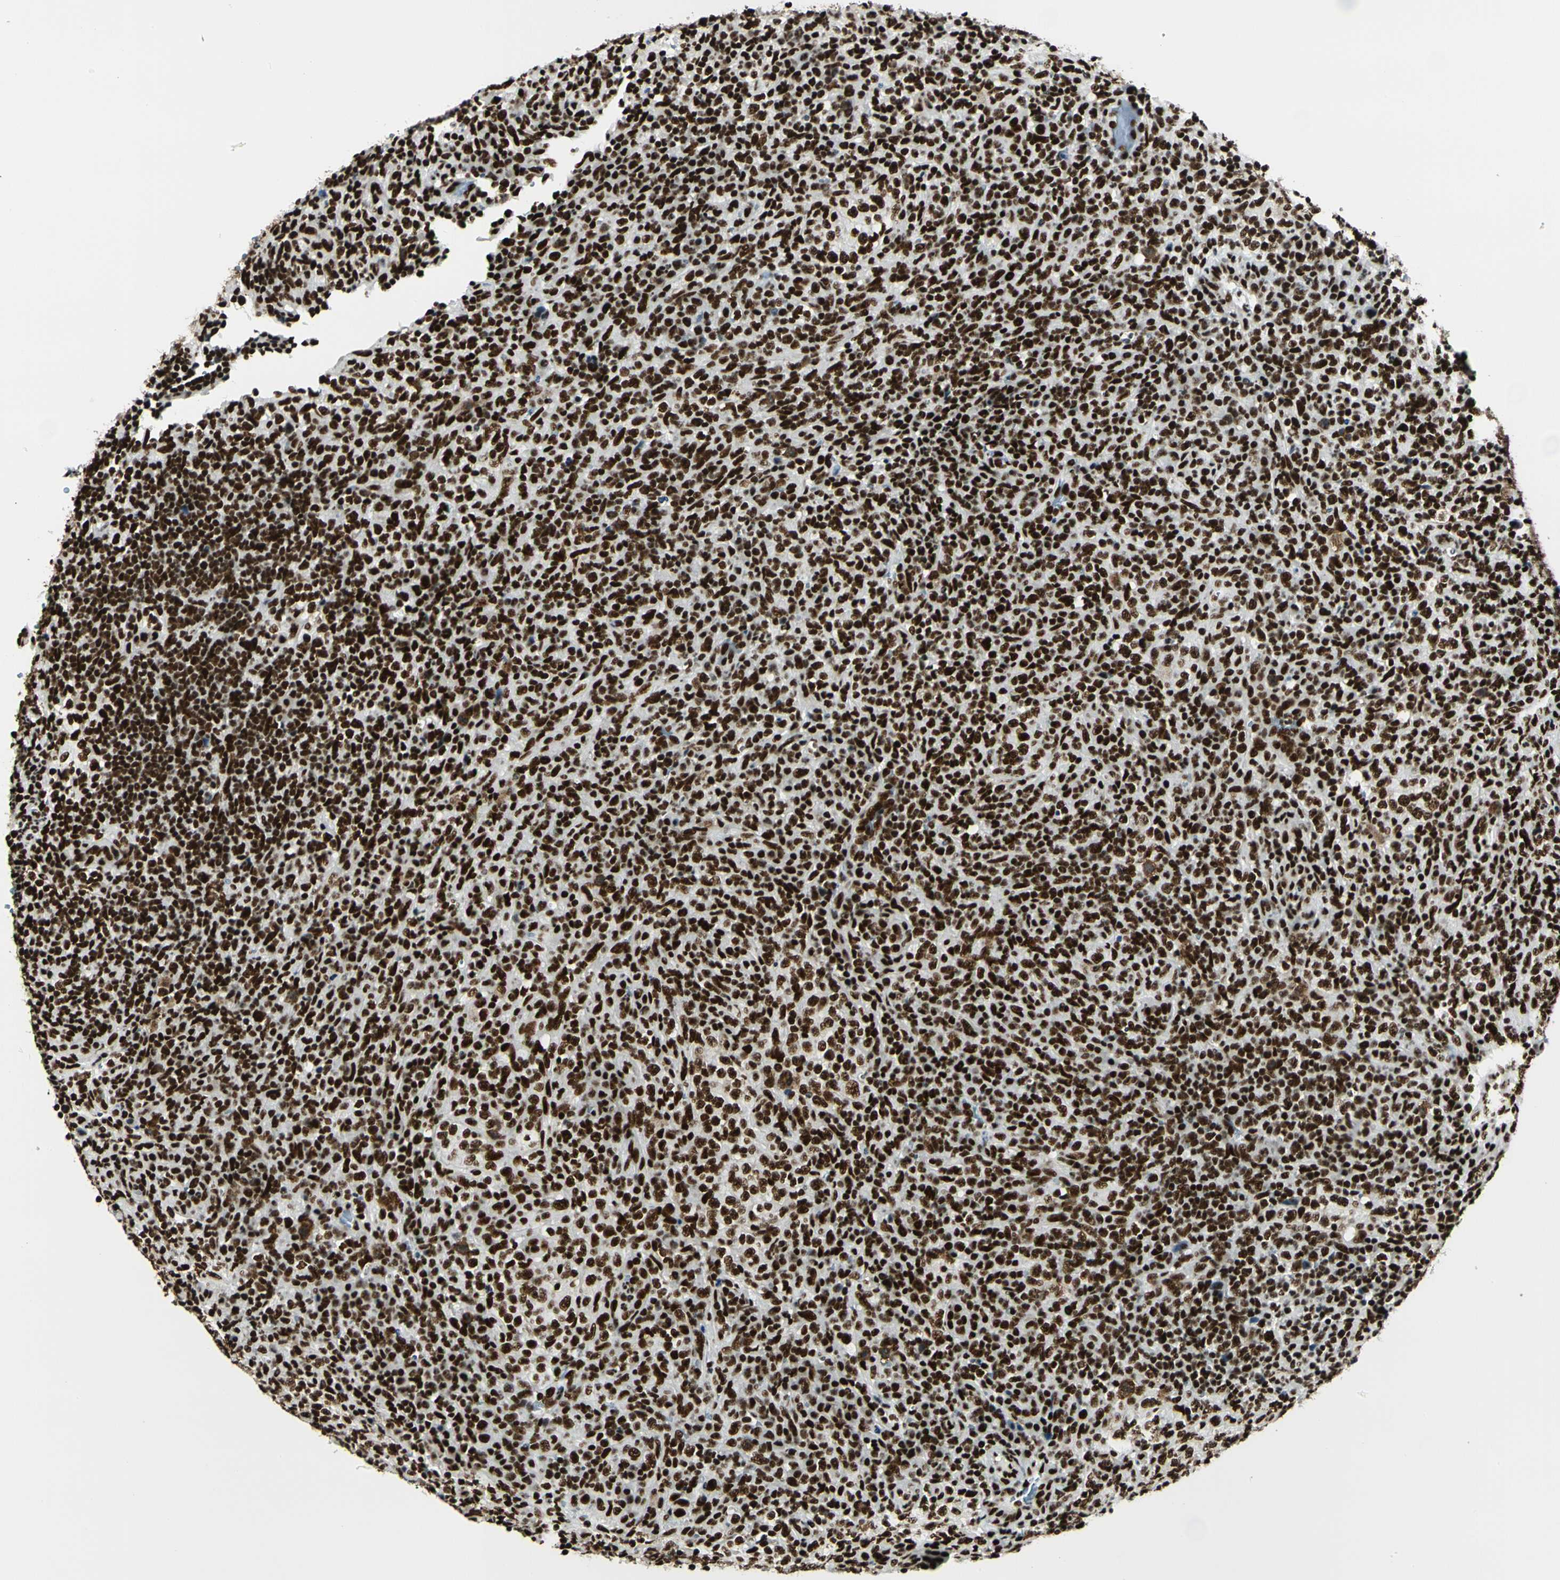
{"staining": {"intensity": "strong", "quantity": ">75%", "location": "nuclear"}, "tissue": "lymphoma", "cell_type": "Tumor cells", "image_type": "cancer", "snomed": [{"axis": "morphology", "description": "Malignant lymphoma, non-Hodgkin's type, High grade"}, {"axis": "topography", "description": "Lymph node"}], "caption": "Immunohistochemistry of human lymphoma demonstrates high levels of strong nuclear staining in about >75% of tumor cells. (Stains: DAB in brown, nuclei in blue, Microscopy: brightfield microscopy at high magnification).", "gene": "CCAR1", "patient": {"sex": "female", "age": 76}}